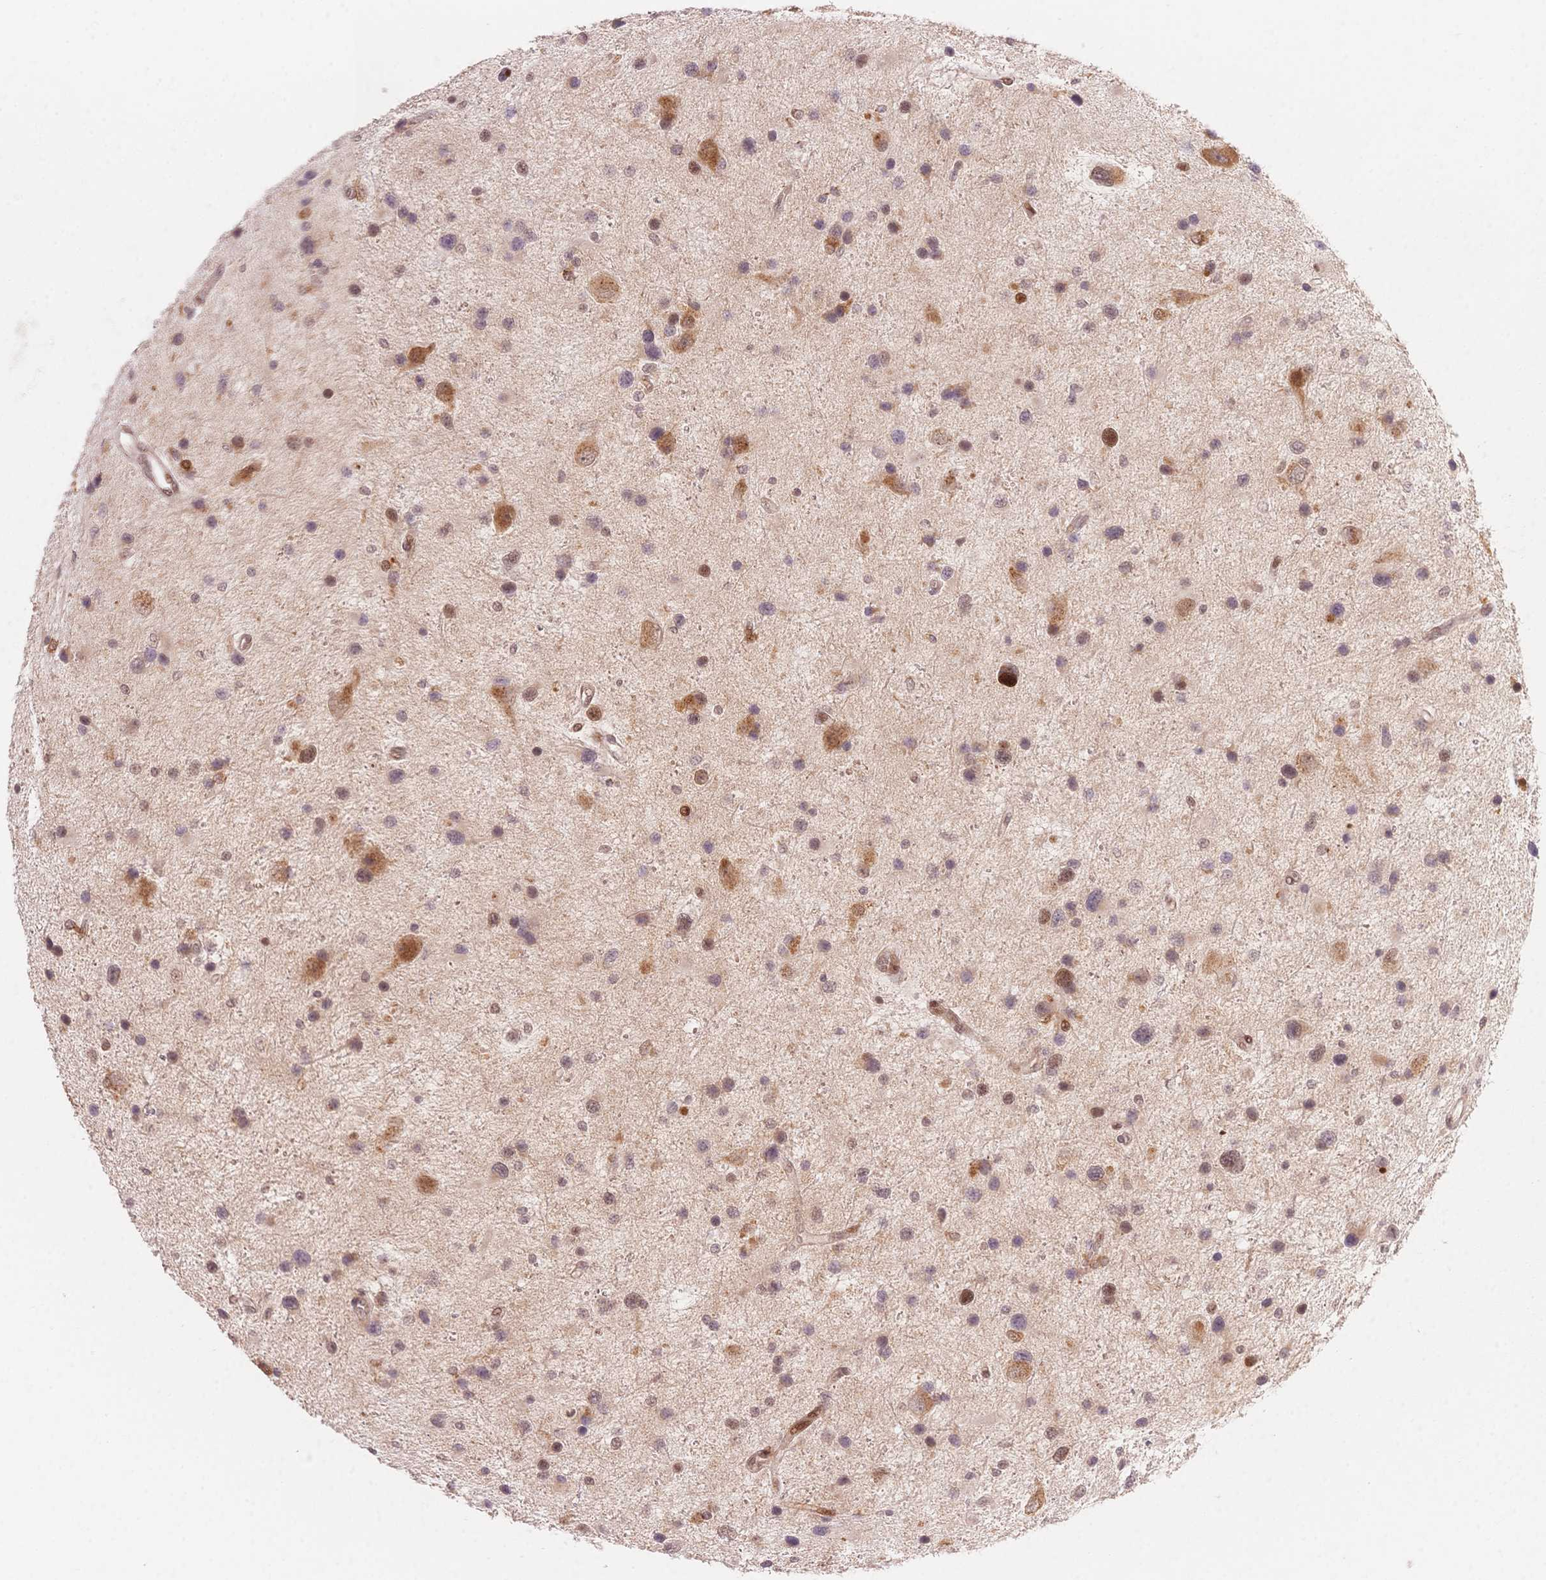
{"staining": {"intensity": "strong", "quantity": "25%-75%", "location": "cytoplasmic/membranous,nuclear"}, "tissue": "glioma", "cell_type": "Tumor cells", "image_type": "cancer", "snomed": [{"axis": "morphology", "description": "Glioma, malignant, Low grade"}, {"axis": "topography", "description": "Brain"}], "caption": "Immunohistochemistry photomicrograph of neoplastic tissue: malignant low-grade glioma stained using IHC exhibits high levels of strong protein expression localized specifically in the cytoplasmic/membranous and nuclear of tumor cells, appearing as a cytoplasmic/membranous and nuclear brown color.", "gene": "STK39", "patient": {"sex": "female", "age": 32}}